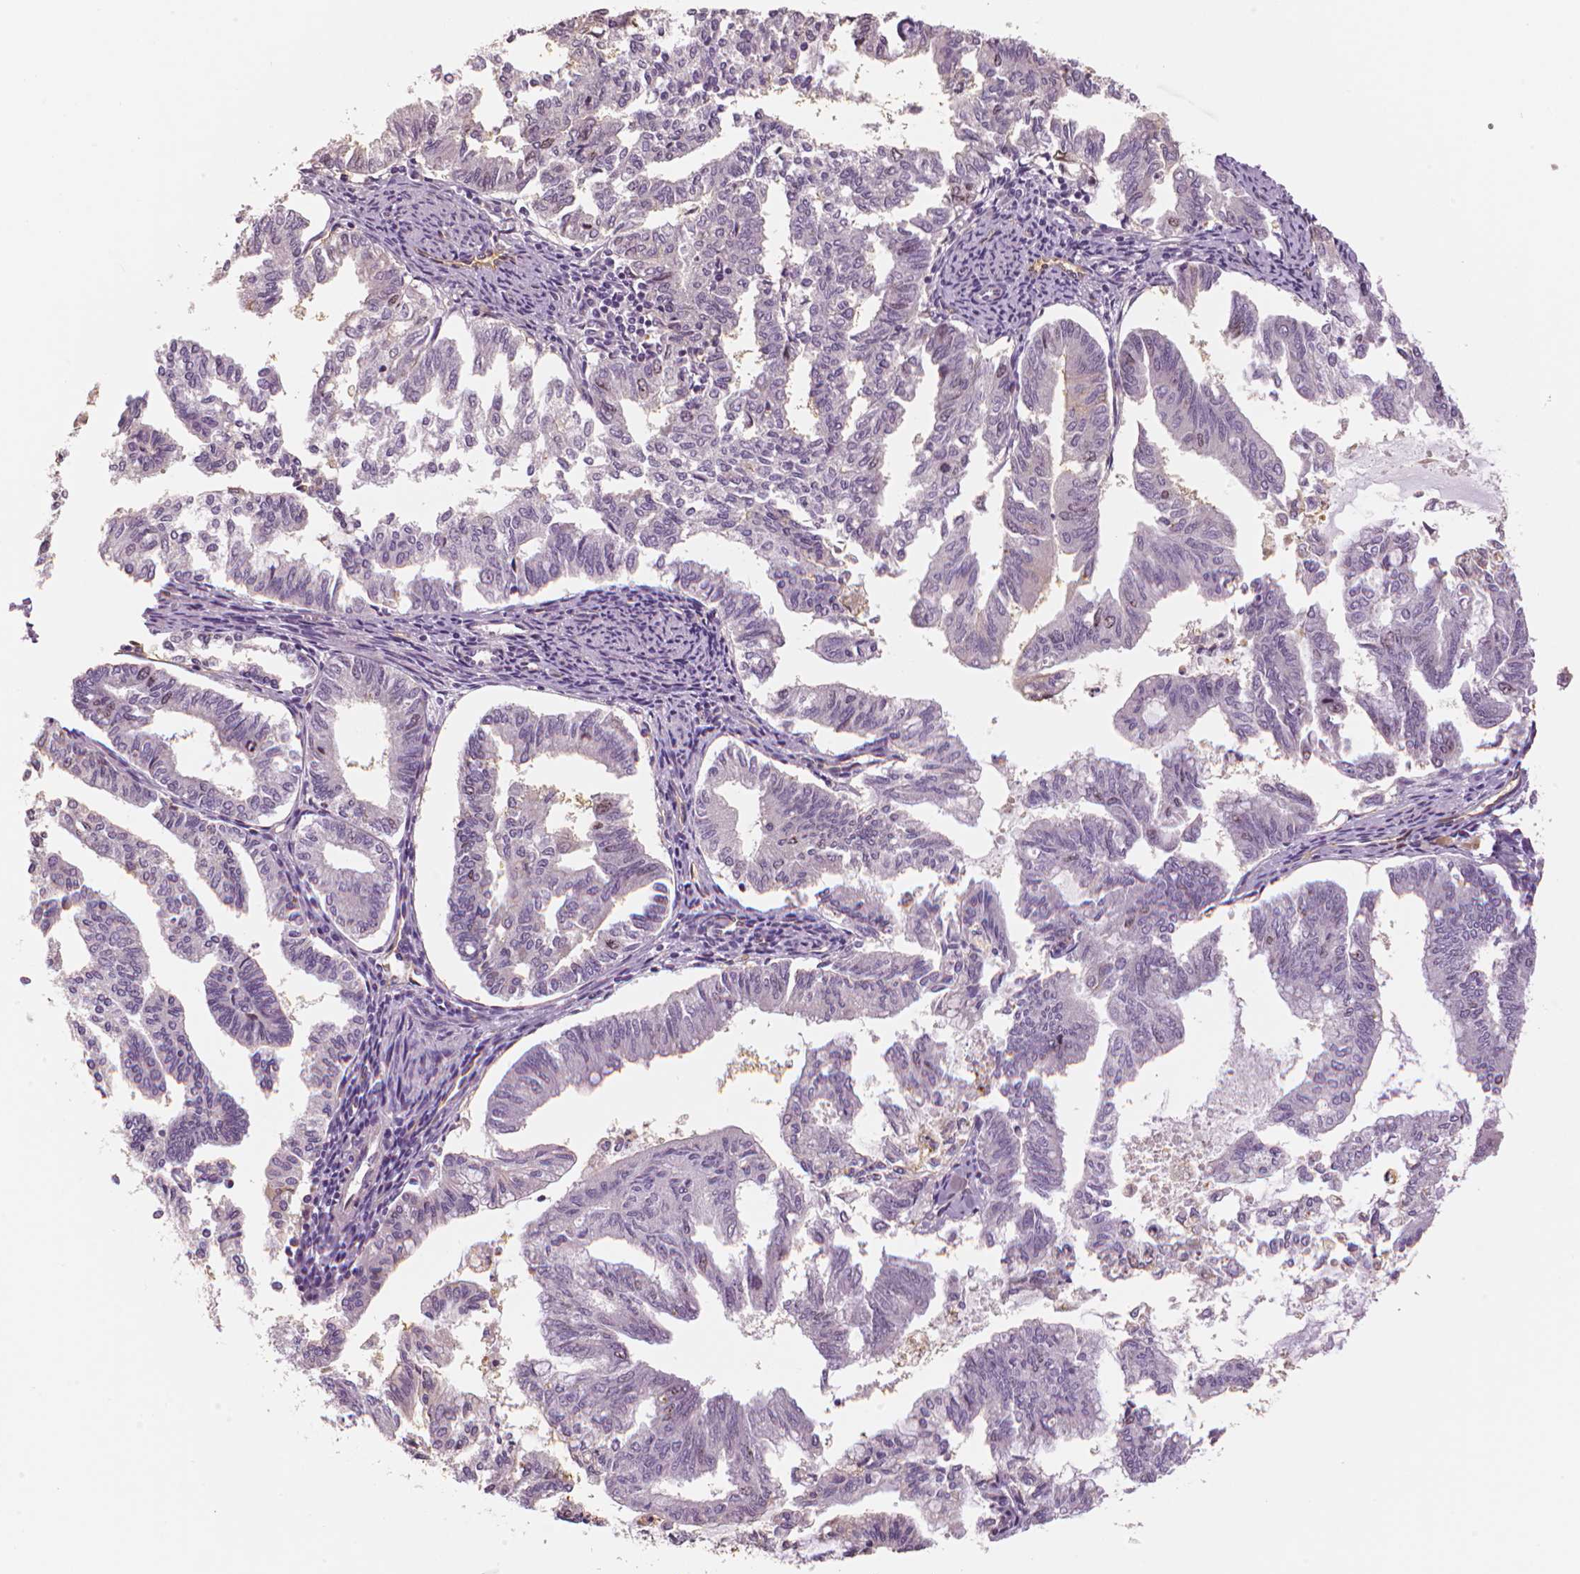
{"staining": {"intensity": "negative", "quantity": "none", "location": "none"}, "tissue": "endometrial cancer", "cell_type": "Tumor cells", "image_type": "cancer", "snomed": [{"axis": "morphology", "description": "Adenocarcinoma, NOS"}, {"axis": "topography", "description": "Endometrium"}], "caption": "Protein analysis of adenocarcinoma (endometrial) reveals no significant expression in tumor cells.", "gene": "MKI67", "patient": {"sex": "female", "age": 79}}